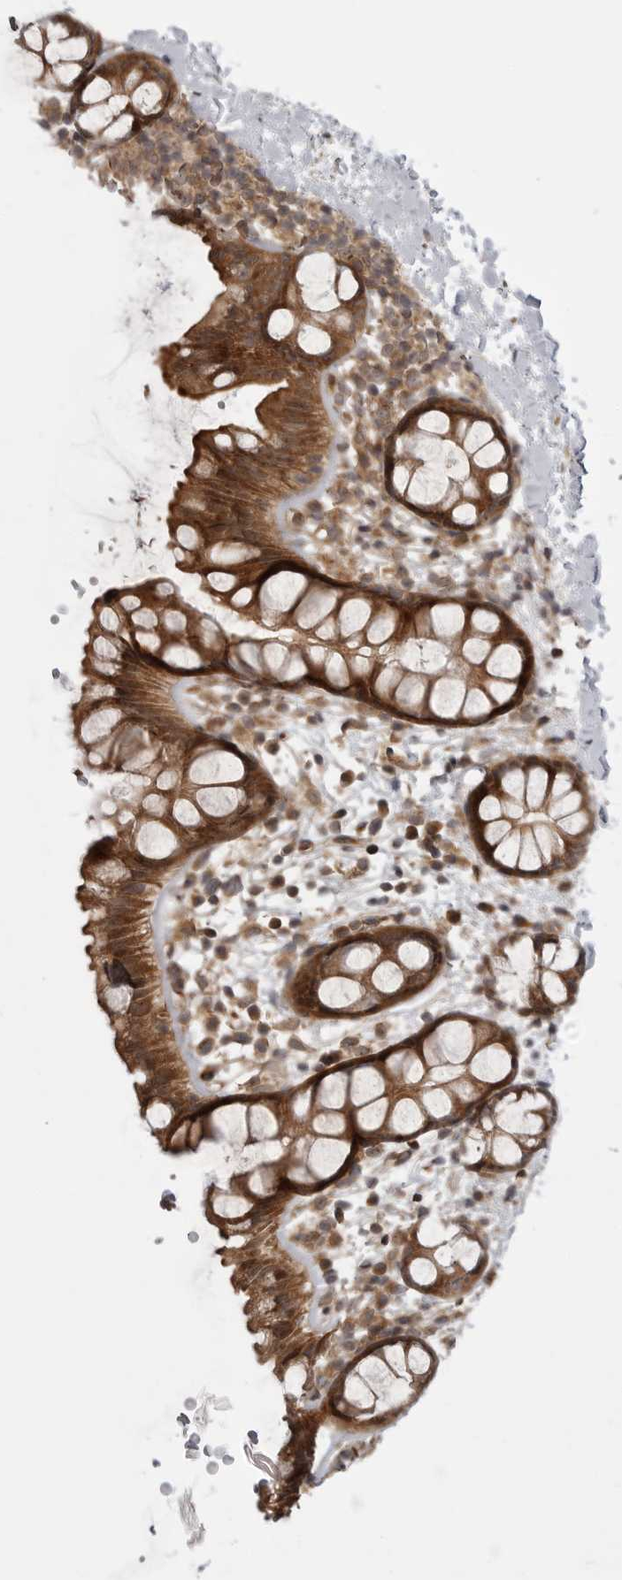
{"staining": {"intensity": "moderate", "quantity": ">75%", "location": "cytoplasmic/membranous"}, "tissue": "rectum", "cell_type": "Glandular cells", "image_type": "normal", "snomed": [{"axis": "morphology", "description": "Normal tissue, NOS"}, {"axis": "topography", "description": "Rectum"}], "caption": "A micrograph of human rectum stained for a protein reveals moderate cytoplasmic/membranous brown staining in glandular cells. (DAB (3,3'-diaminobenzidine) = brown stain, brightfield microscopy at high magnification).", "gene": "LRRC45", "patient": {"sex": "female", "age": 65}}